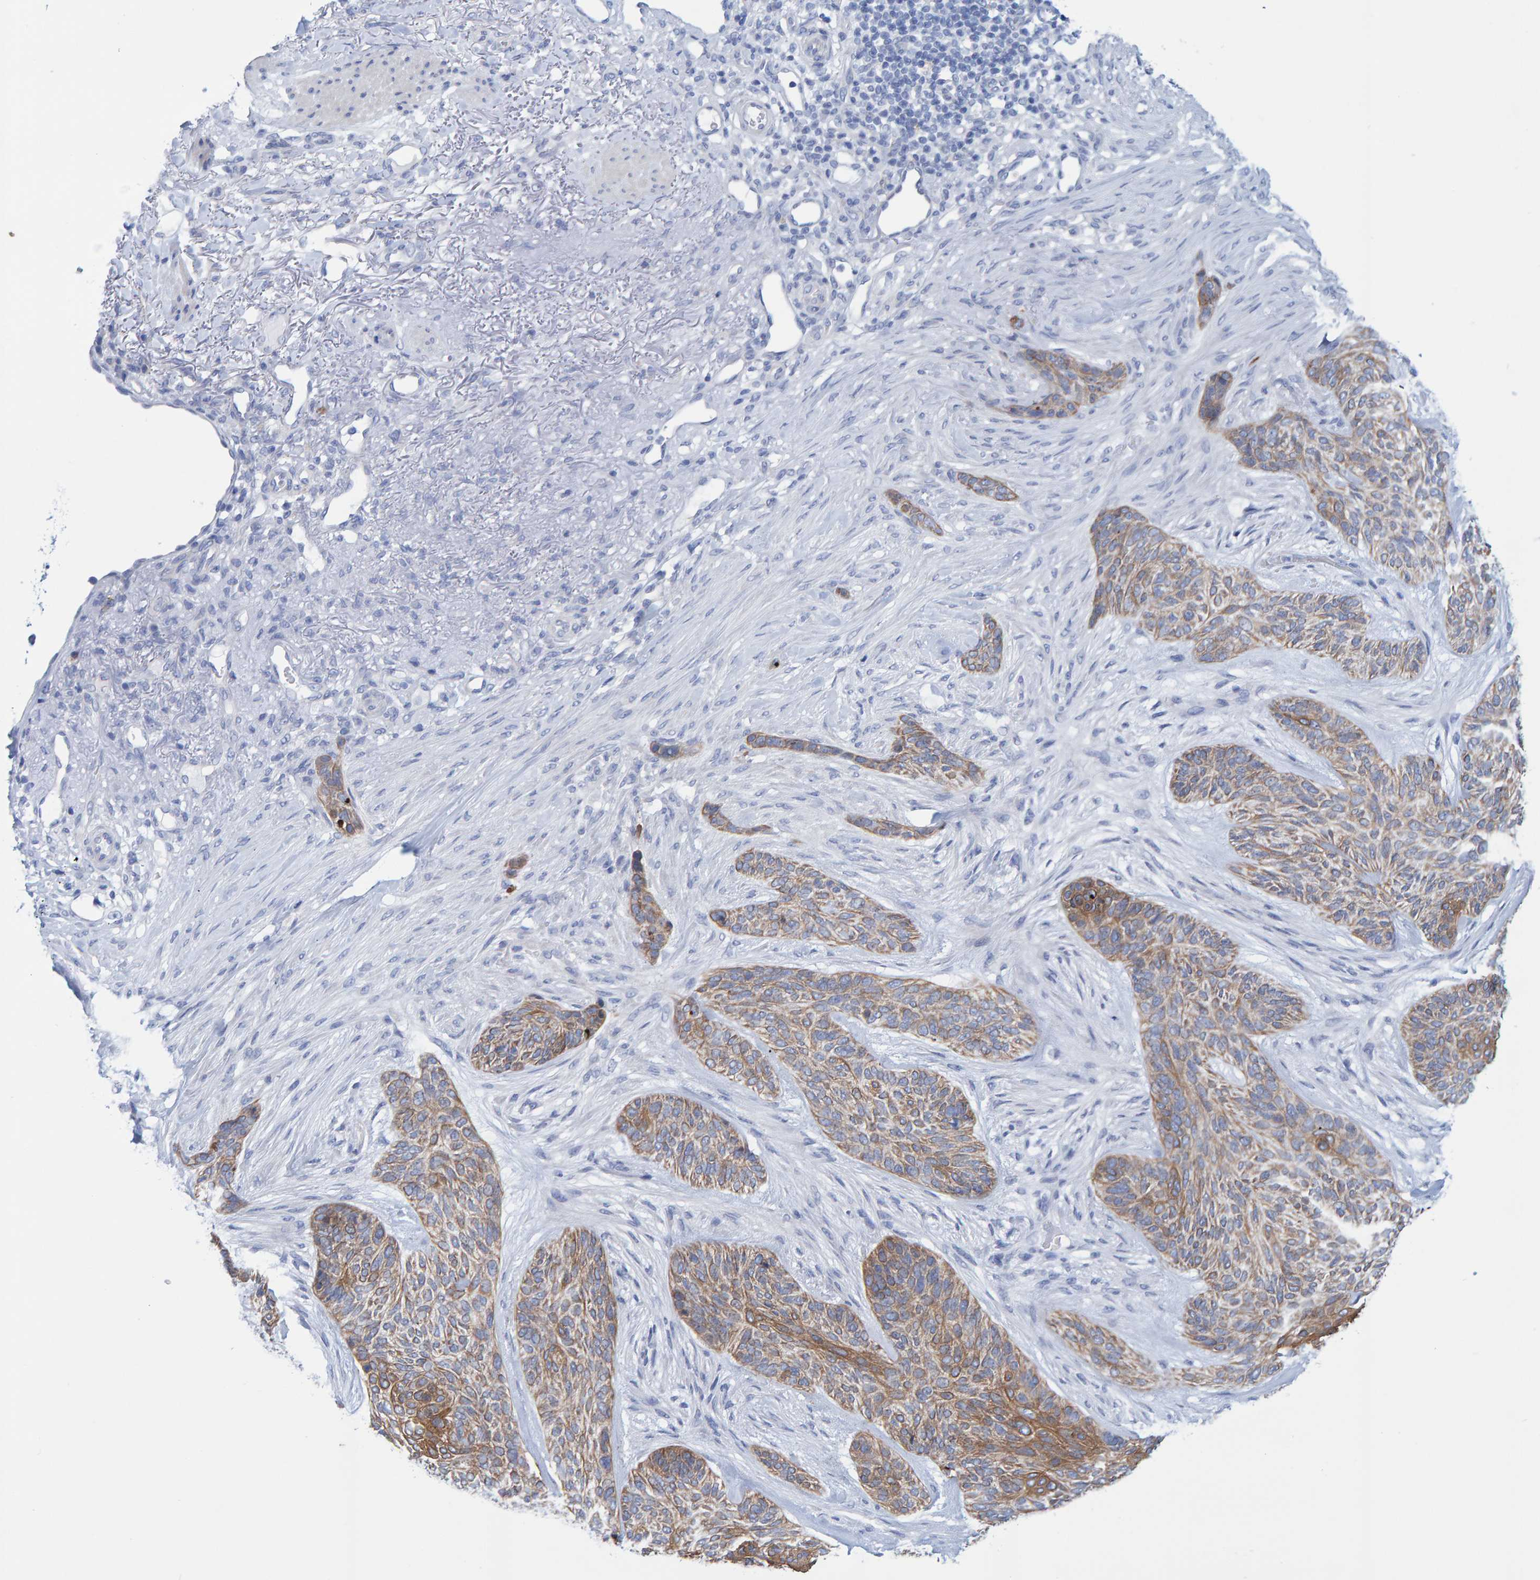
{"staining": {"intensity": "moderate", "quantity": ">75%", "location": "cytoplasmic/membranous"}, "tissue": "skin cancer", "cell_type": "Tumor cells", "image_type": "cancer", "snomed": [{"axis": "morphology", "description": "Basal cell carcinoma"}, {"axis": "topography", "description": "Skin"}], "caption": "A photomicrograph showing moderate cytoplasmic/membranous expression in approximately >75% of tumor cells in basal cell carcinoma (skin), as visualized by brown immunohistochemical staining.", "gene": "JAKMIP3", "patient": {"sex": "male", "age": 55}}